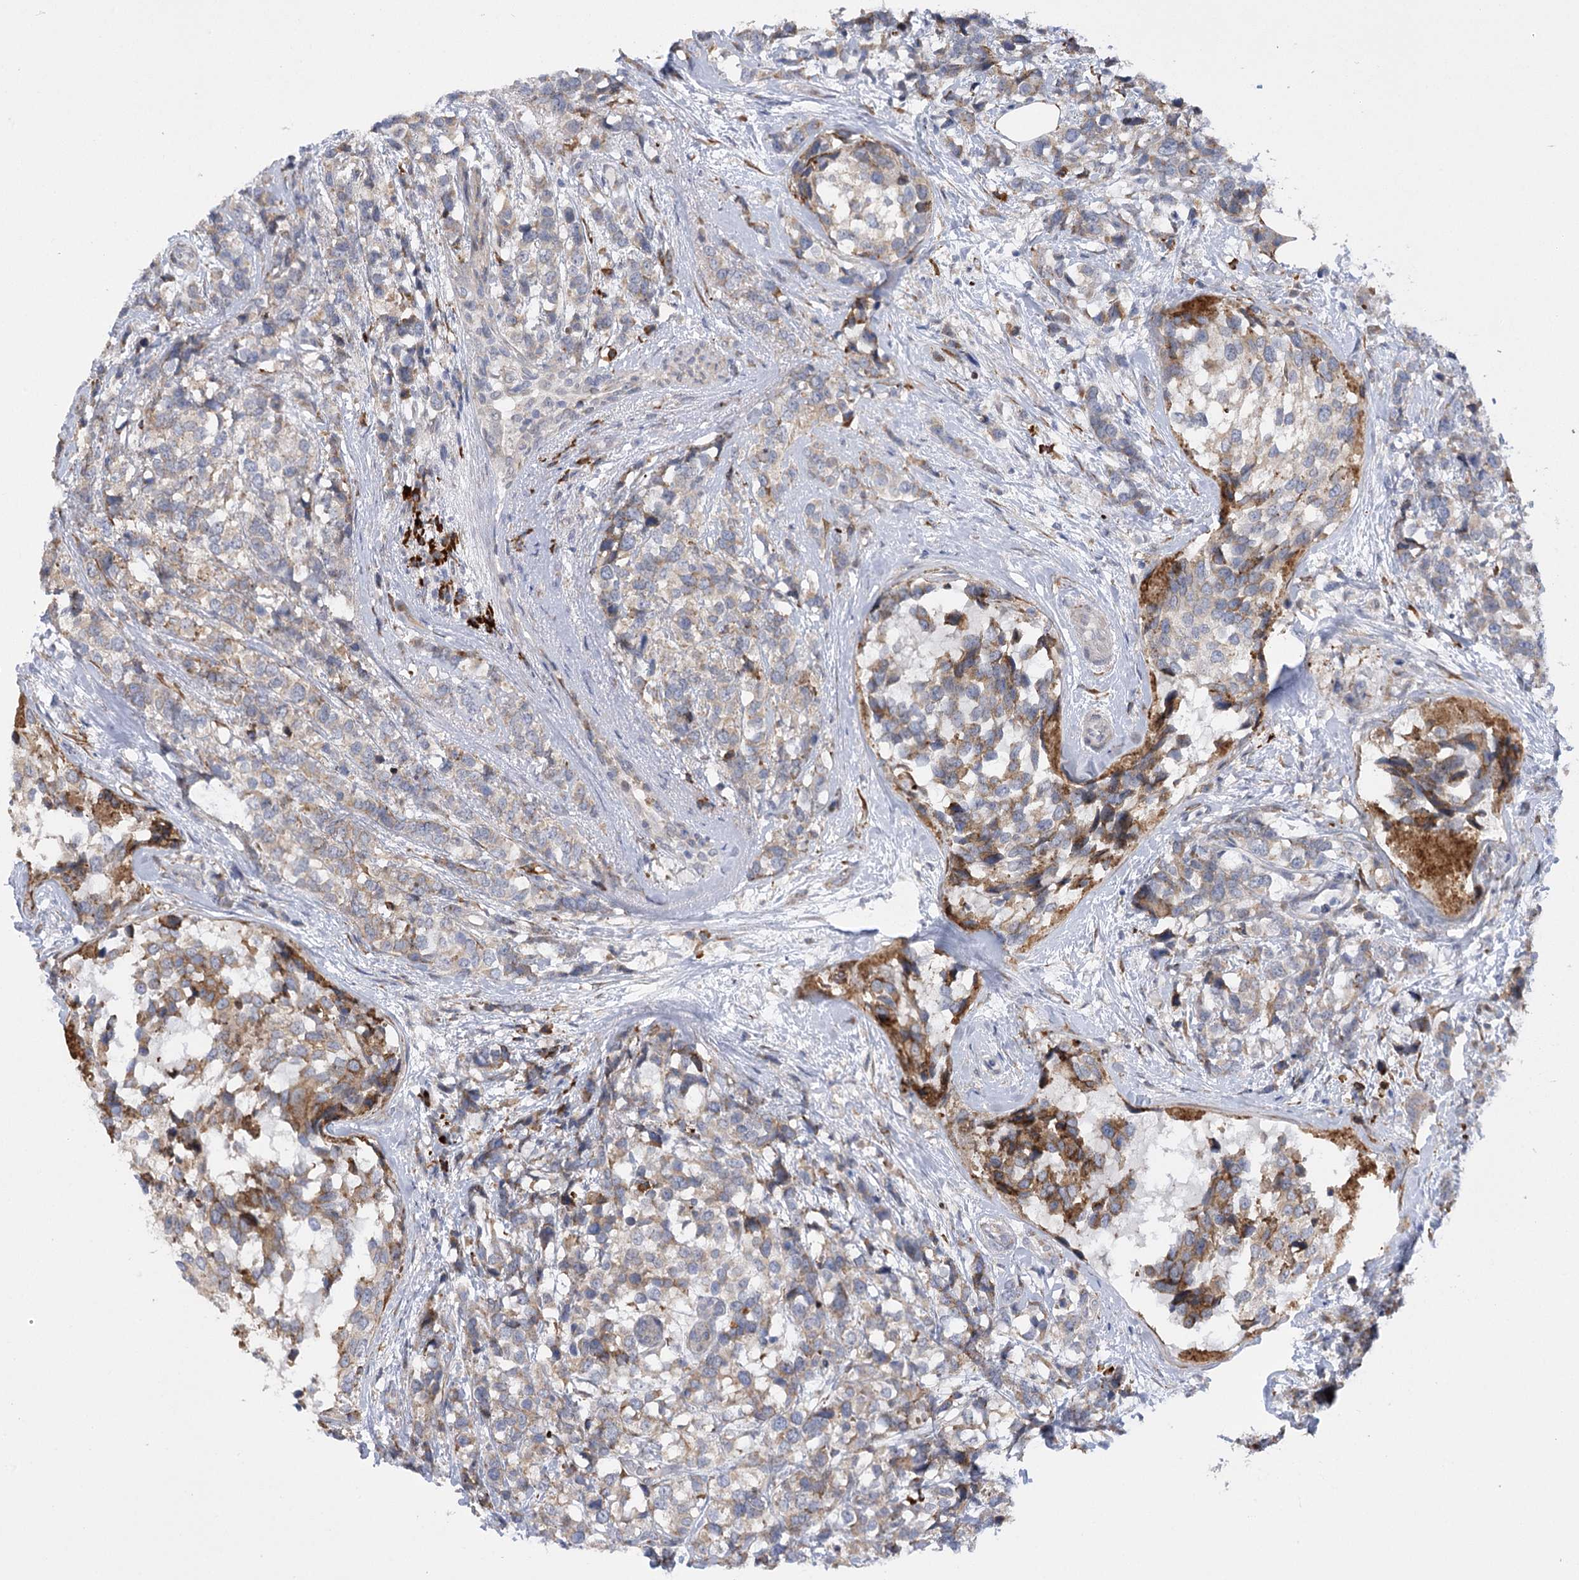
{"staining": {"intensity": "weak", "quantity": "<25%", "location": "cytoplasmic/membranous"}, "tissue": "breast cancer", "cell_type": "Tumor cells", "image_type": "cancer", "snomed": [{"axis": "morphology", "description": "Lobular carcinoma"}, {"axis": "topography", "description": "Breast"}], "caption": "Tumor cells are negative for protein expression in human breast lobular carcinoma.", "gene": "NCKAP5", "patient": {"sex": "female", "age": 59}}